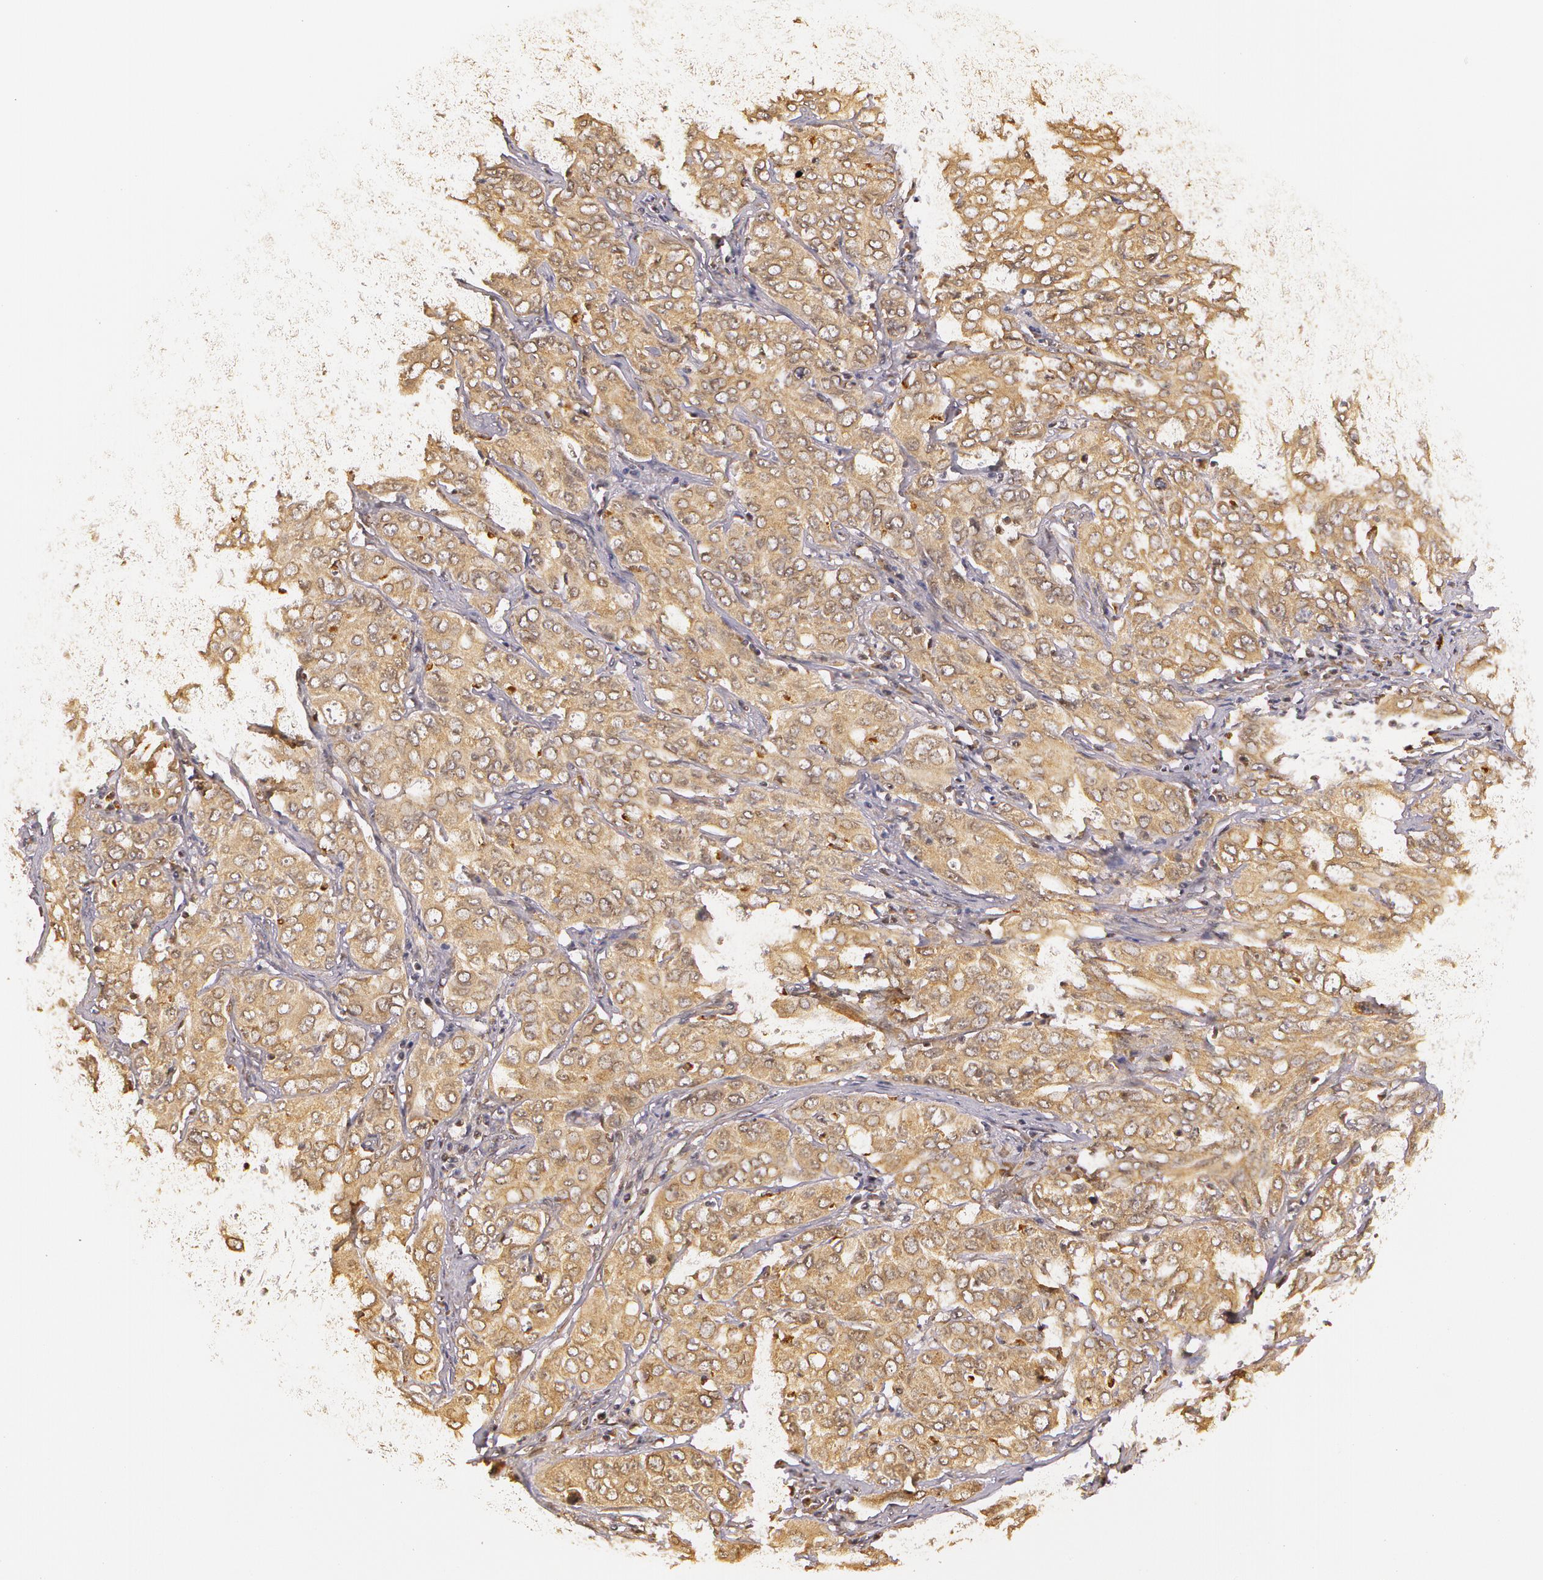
{"staining": {"intensity": "moderate", "quantity": ">75%", "location": "cytoplasmic/membranous"}, "tissue": "cervical cancer", "cell_type": "Tumor cells", "image_type": "cancer", "snomed": [{"axis": "morphology", "description": "Squamous cell carcinoma, NOS"}, {"axis": "topography", "description": "Cervix"}], "caption": "Cervical cancer stained with a brown dye displays moderate cytoplasmic/membranous positive expression in approximately >75% of tumor cells.", "gene": "ASCC2", "patient": {"sex": "female", "age": 38}}